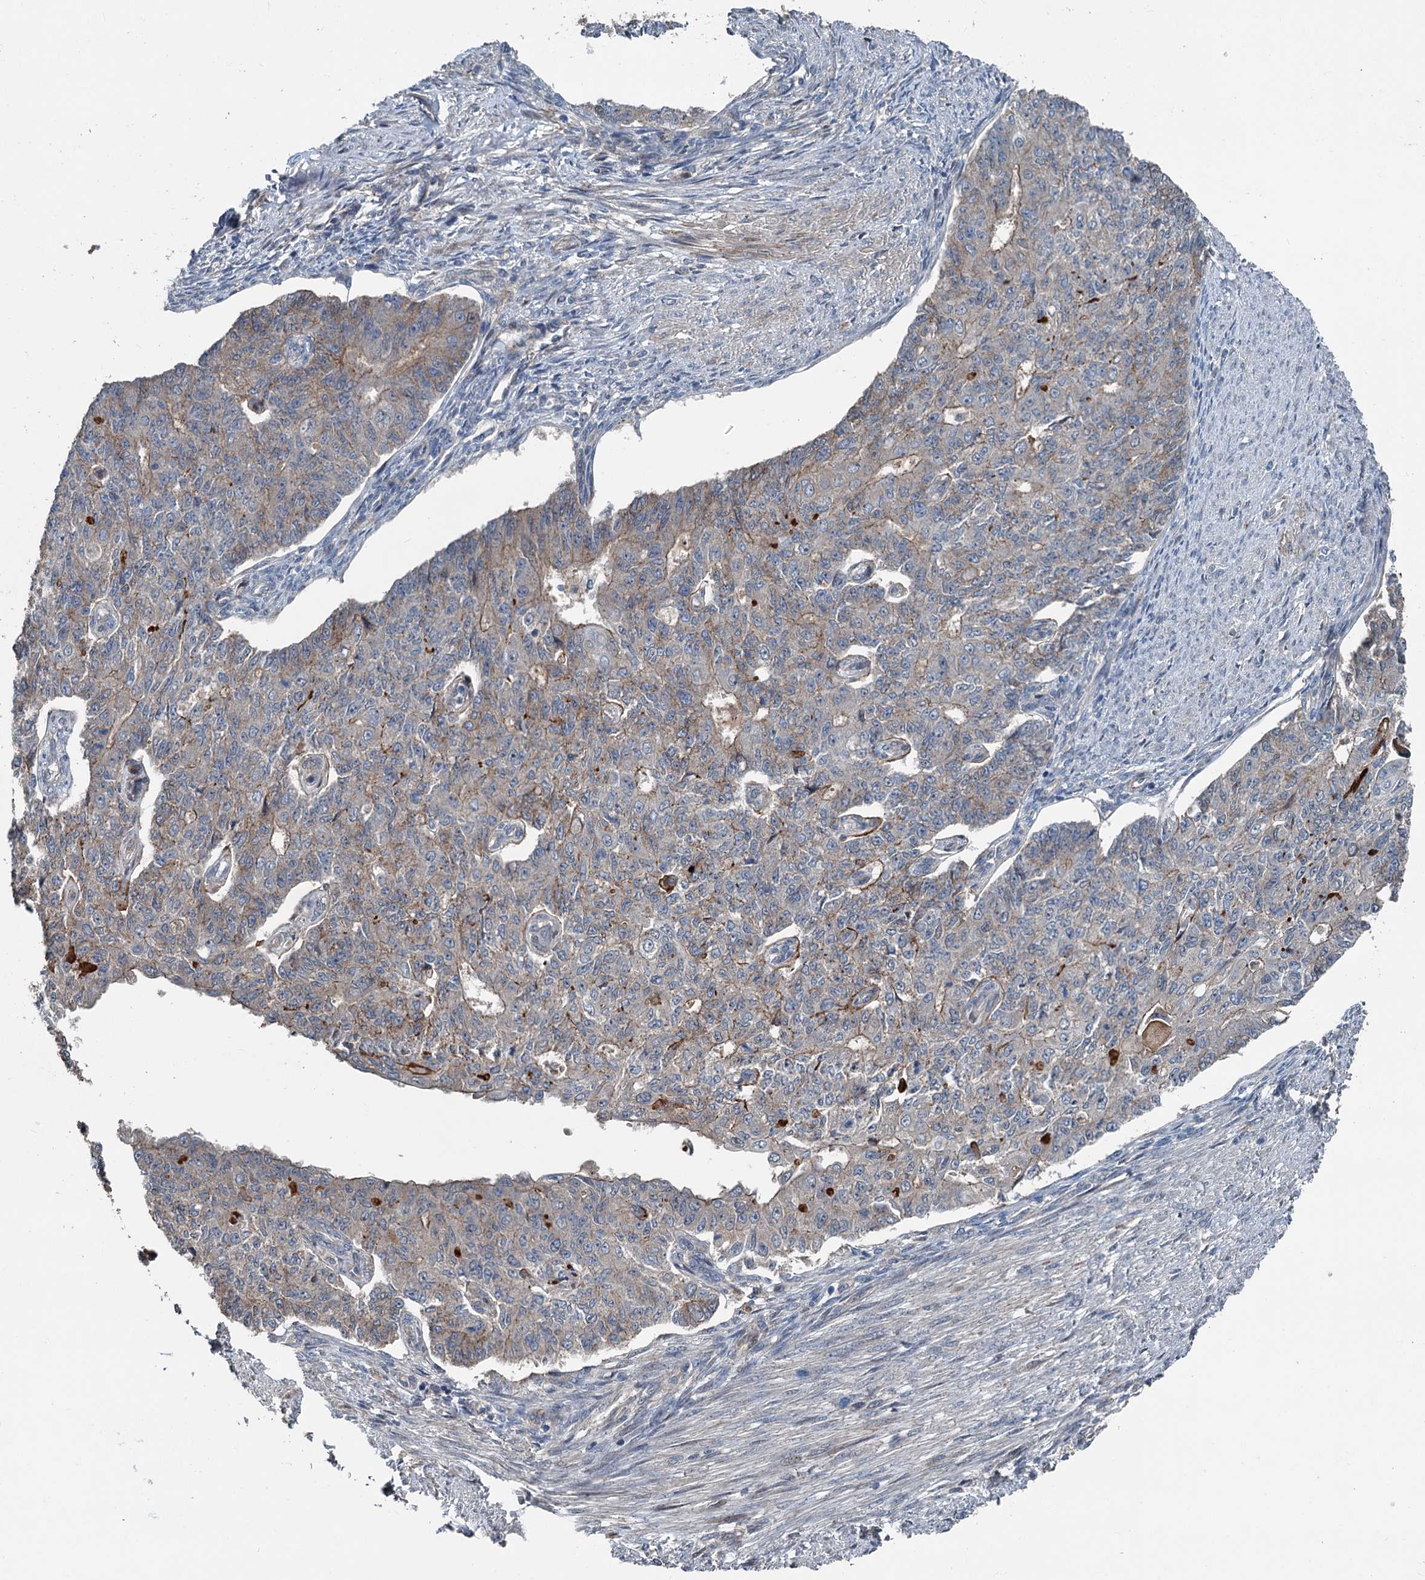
{"staining": {"intensity": "moderate", "quantity": "<25%", "location": "cytoplasmic/membranous"}, "tissue": "endometrial cancer", "cell_type": "Tumor cells", "image_type": "cancer", "snomed": [{"axis": "morphology", "description": "Adenocarcinoma, NOS"}, {"axis": "topography", "description": "Endometrium"}], "caption": "Protein expression analysis of endometrial cancer reveals moderate cytoplasmic/membranous positivity in about <25% of tumor cells.", "gene": "TEDC1", "patient": {"sex": "female", "age": 32}}